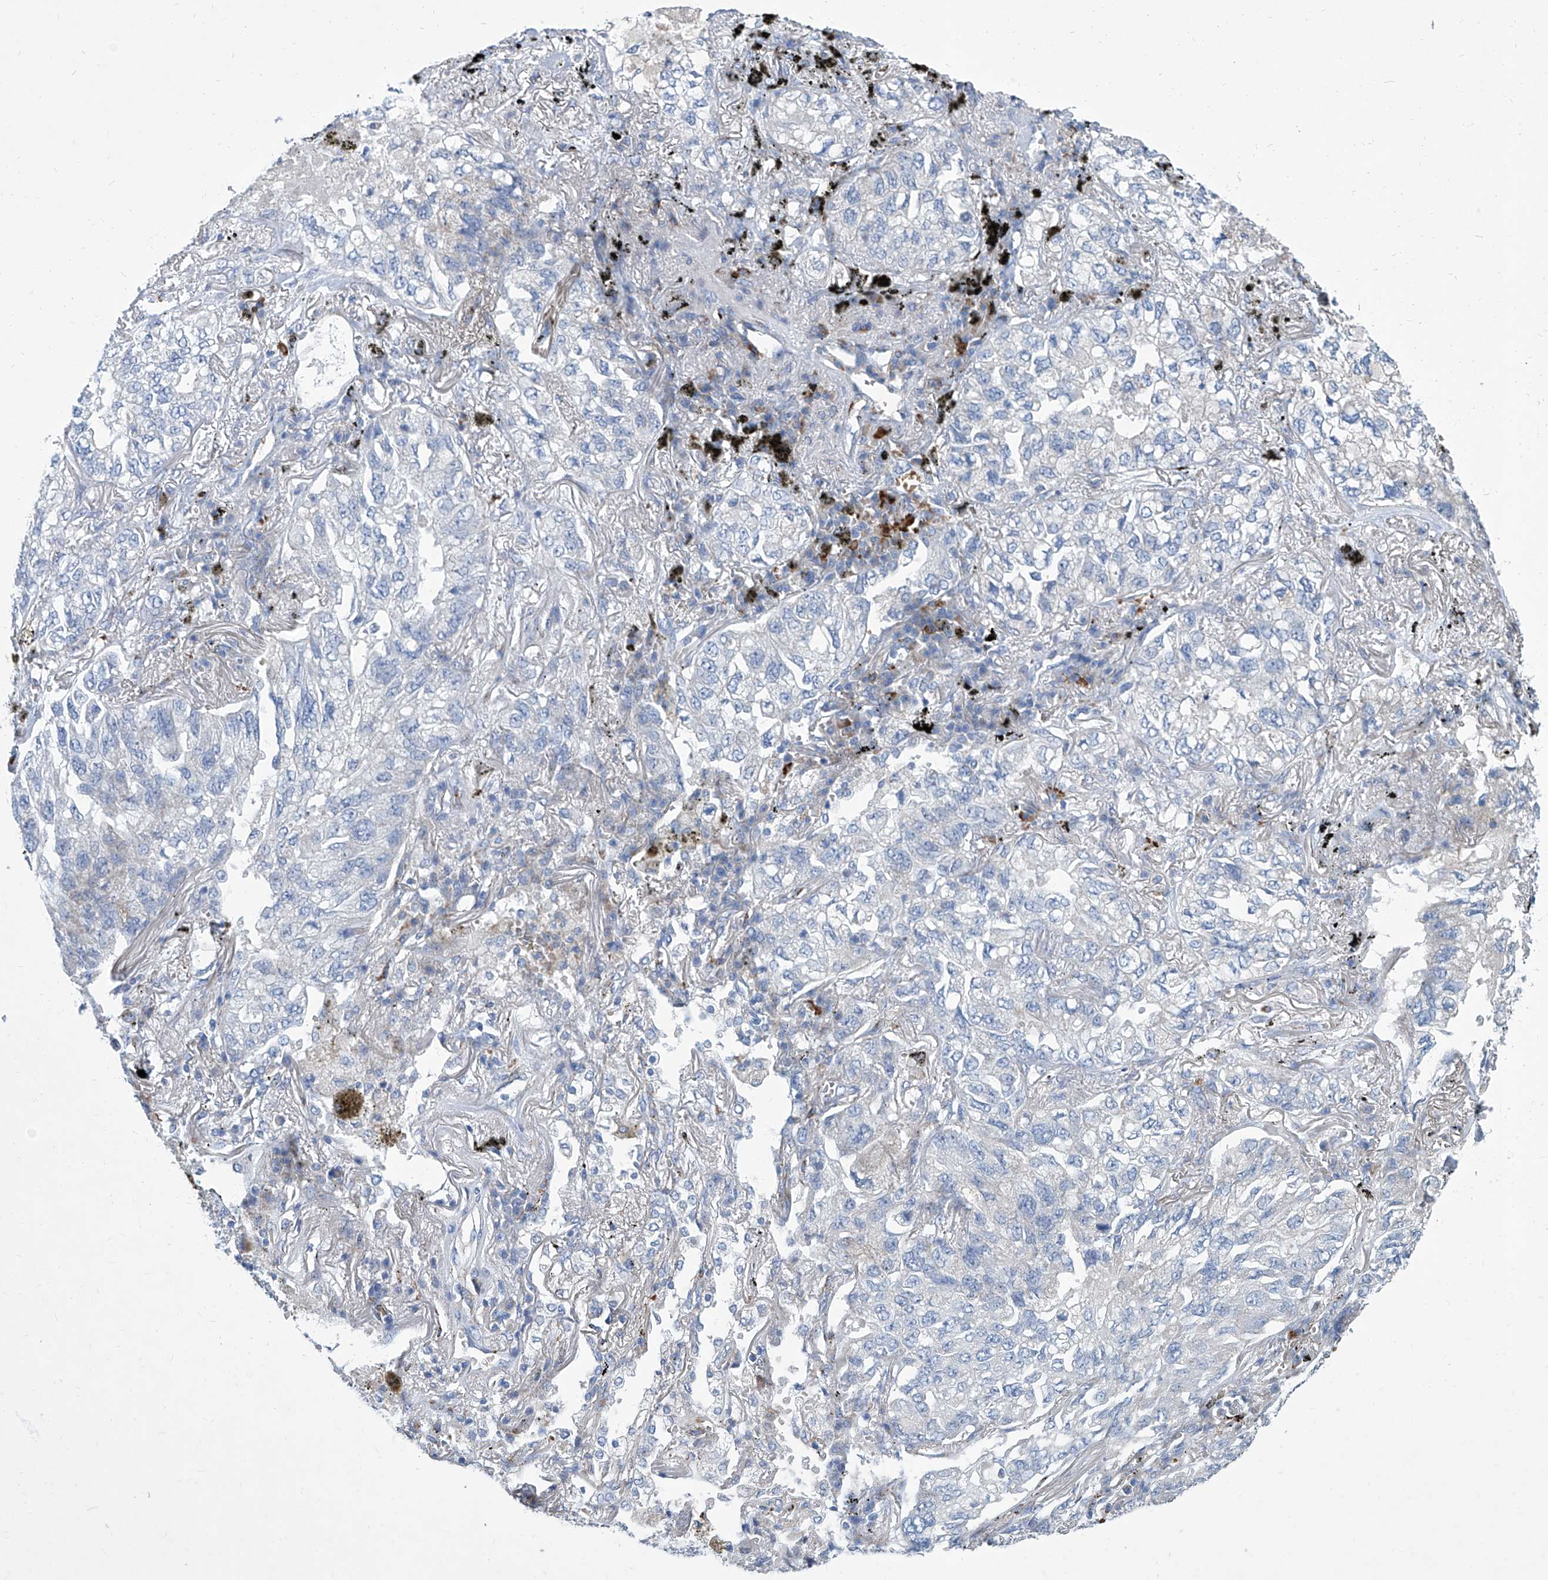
{"staining": {"intensity": "negative", "quantity": "none", "location": "none"}, "tissue": "lung cancer", "cell_type": "Tumor cells", "image_type": "cancer", "snomed": [{"axis": "morphology", "description": "Adenocarcinoma, NOS"}, {"axis": "topography", "description": "Lung"}], "caption": "Tumor cells show no significant staining in lung cancer (adenocarcinoma).", "gene": "FPR2", "patient": {"sex": "male", "age": 65}}